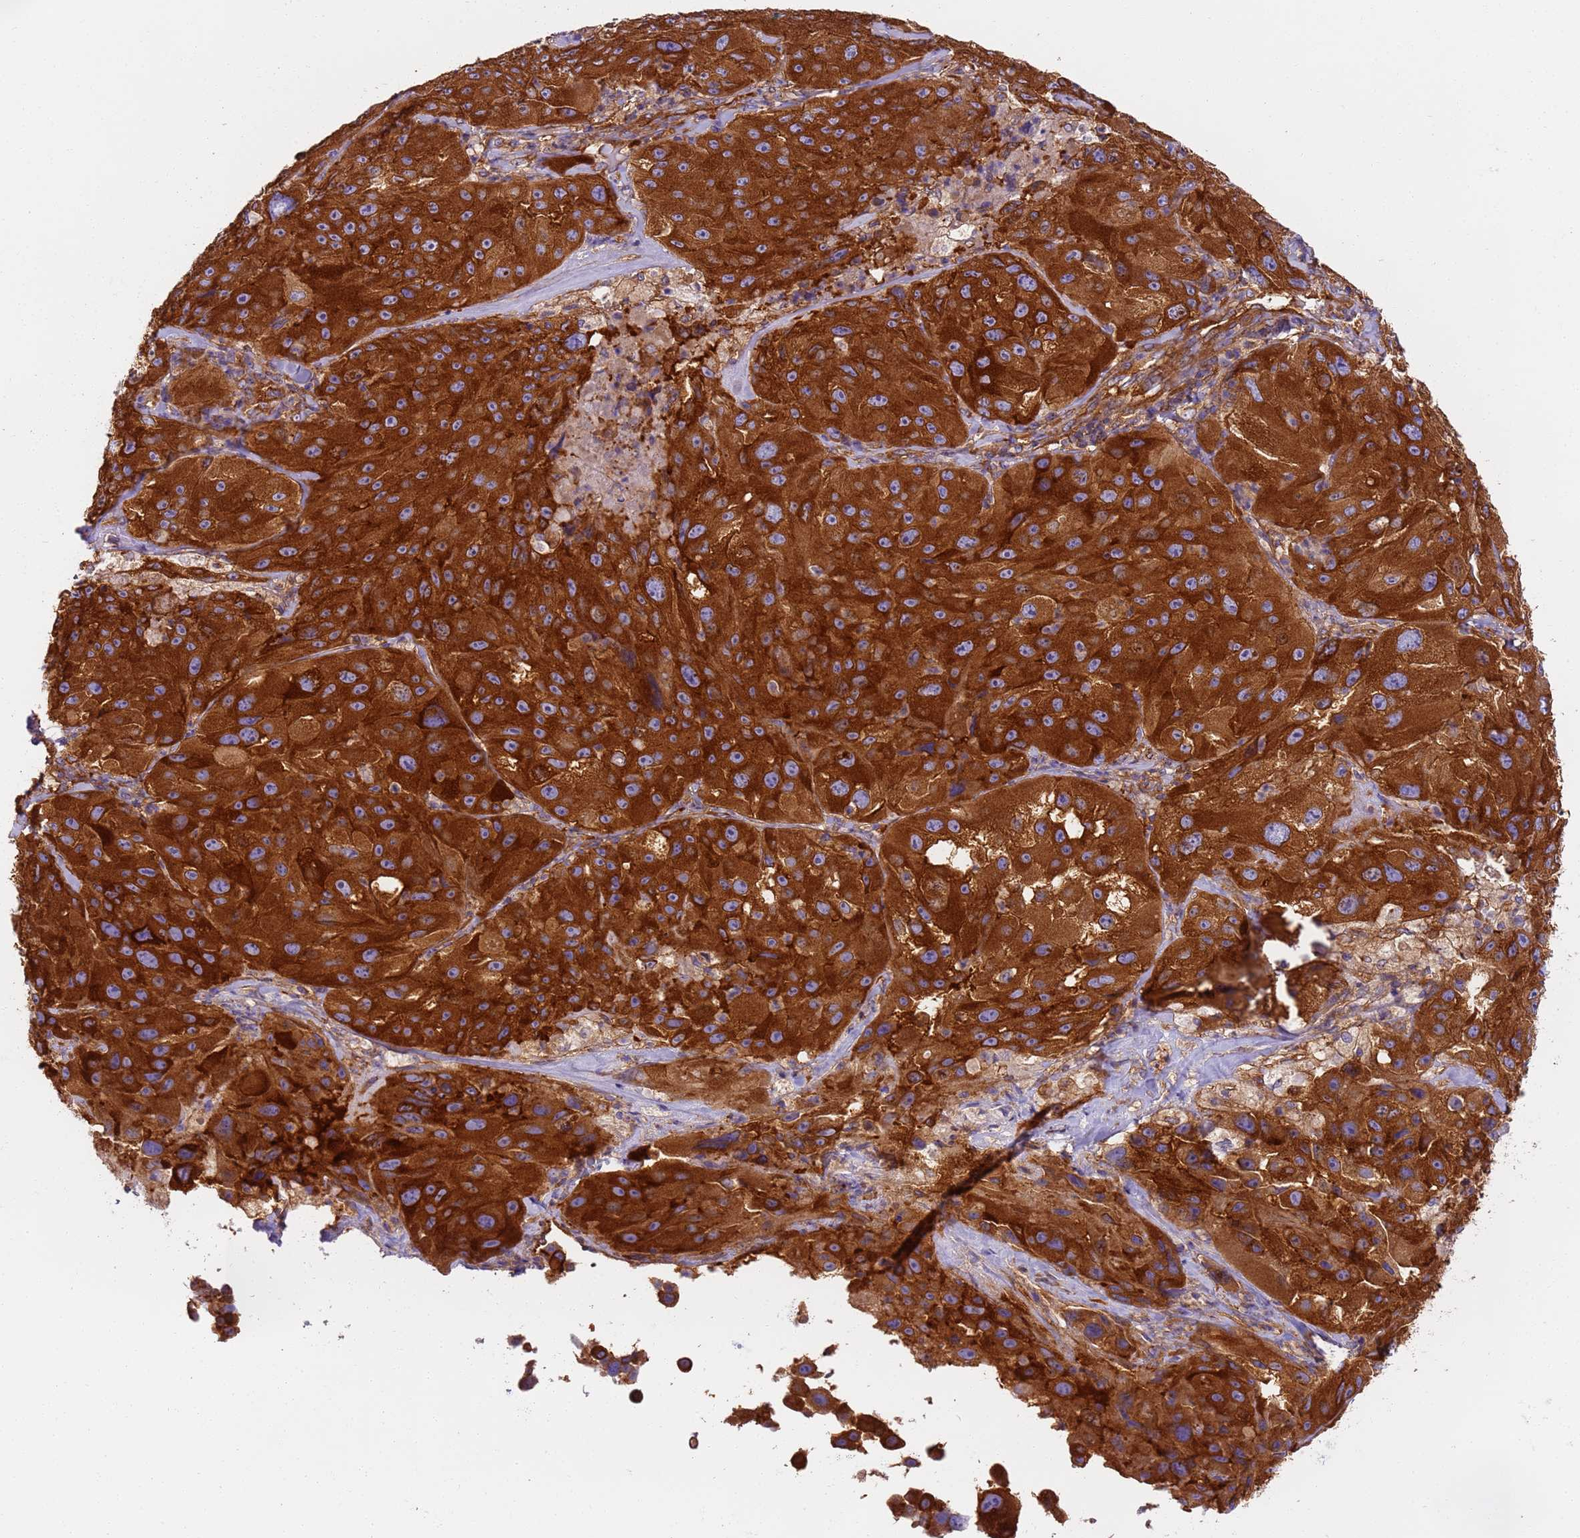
{"staining": {"intensity": "strong", "quantity": ">75%", "location": "cytoplasmic/membranous"}, "tissue": "melanoma", "cell_type": "Tumor cells", "image_type": "cancer", "snomed": [{"axis": "morphology", "description": "Malignant melanoma, Metastatic site"}, {"axis": "topography", "description": "Lymph node"}], "caption": "About >75% of tumor cells in malignant melanoma (metastatic site) reveal strong cytoplasmic/membranous protein expression as visualized by brown immunohistochemical staining.", "gene": "DYNC1I2", "patient": {"sex": "male", "age": 62}}